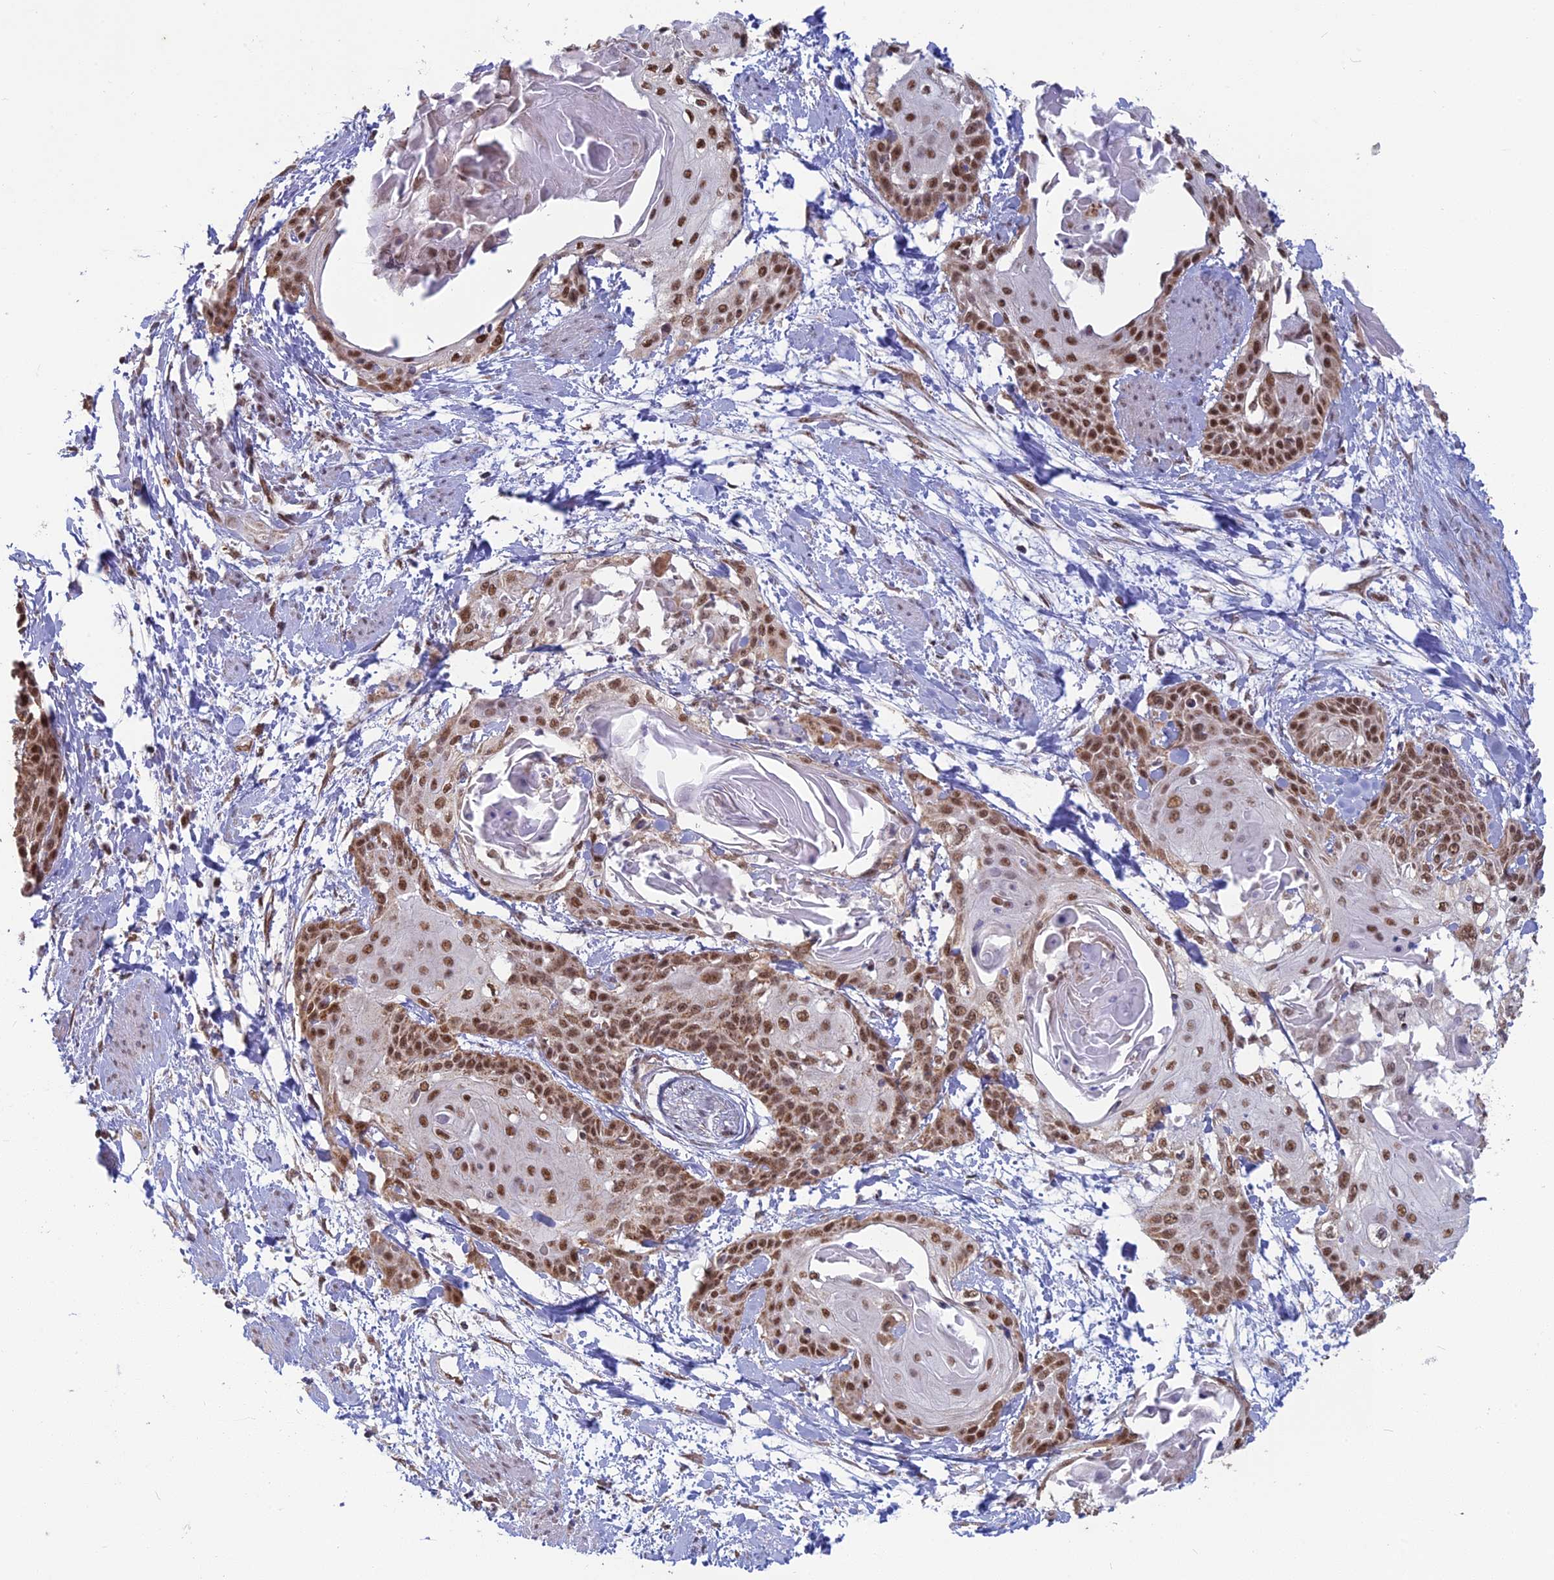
{"staining": {"intensity": "moderate", "quantity": ">75%", "location": "nuclear"}, "tissue": "cervical cancer", "cell_type": "Tumor cells", "image_type": "cancer", "snomed": [{"axis": "morphology", "description": "Squamous cell carcinoma, NOS"}, {"axis": "topography", "description": "Cervix"}], "caption": "A medium amount of moderate nuclear positivity is present in approximately >75% of tumor cells in cervical squamous cell carcinoma tissue. (DAB (3,3'-diaminobenzidine) IHC with brightfield microscopy, high magnification).", "gene": "ARHGAP40", "patient": {"sex": "female", "age": 57}}